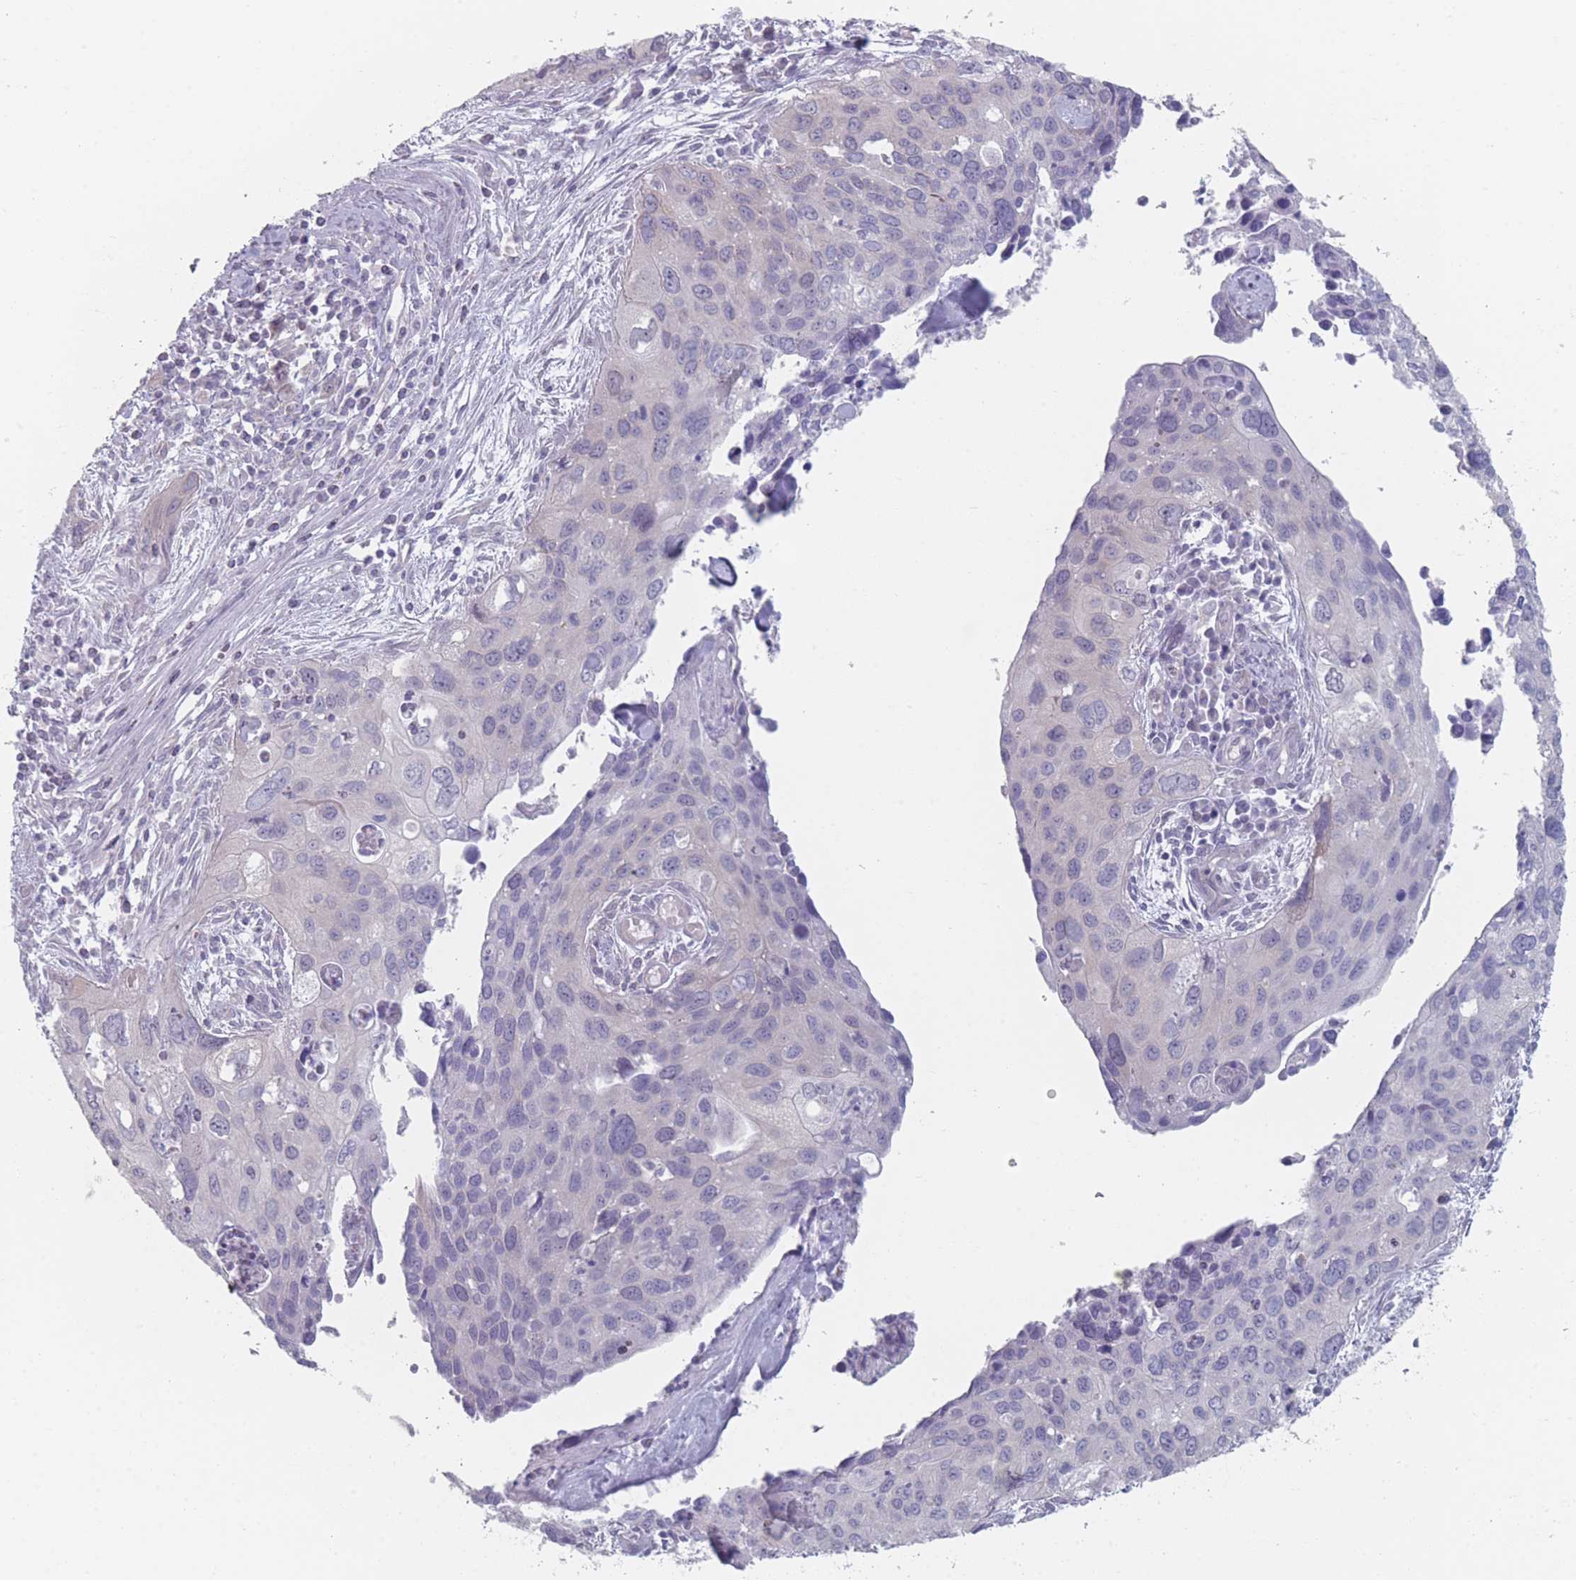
{"staining": {"intensity": "negative", "quantity": "none", "location": "none"}, "tissue": "cervical cancer", "cell_type": "Tumor cells", "image_type": "cancer", "snomed": [{"axis": "morphology", "description": "Squamous cell carcinoma, NOS"}, {"axis": "topography", "description": "Cervix"}], "caption": "Micrograph shows no significant protein staining in tumor cells of cervical cancer.", "gene": "RNF4", "patient": {"sex": "female", "age": 55}}